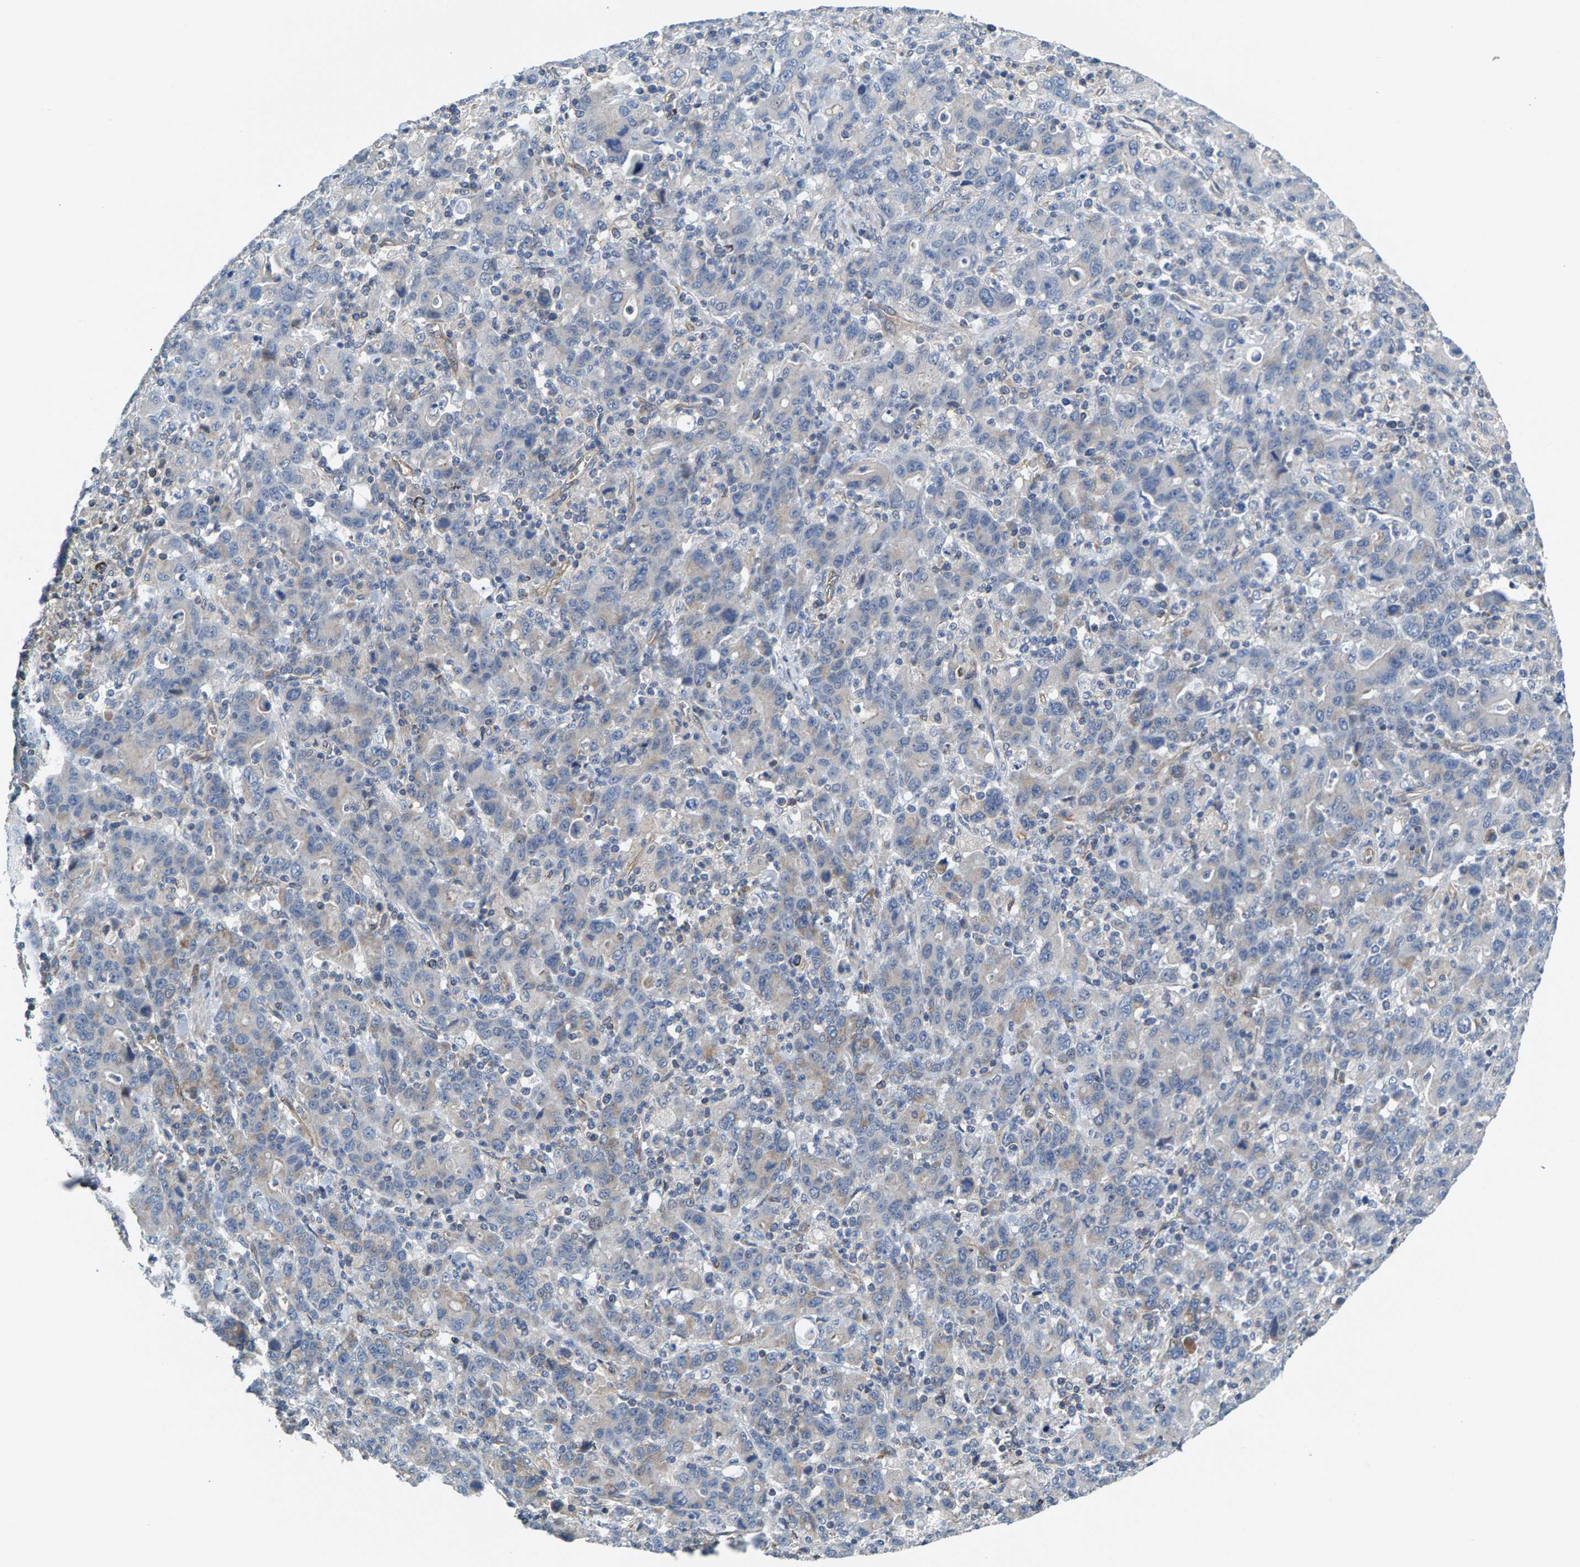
{"staining": {"intensity": "negative", "quantity": "none", "location": "none"}, "tissue": "stomach cancer", "cell_type": "Tumor cells", "image_type": "cancer", "snomed": [{"axis": "morphology", "description": "Adenocarcinoma, NOS"}, {"axis": "topography", "description": "Stomach, upper"}], "caption": "DAB (3,3'-diaminobenzidine) immunohistochemical staining of stomach cancer (adenocarcinoma) shows no significant staining in tumor cells.", "gene": "MRM1", "patient": {"sex": "male", "age": 69}}